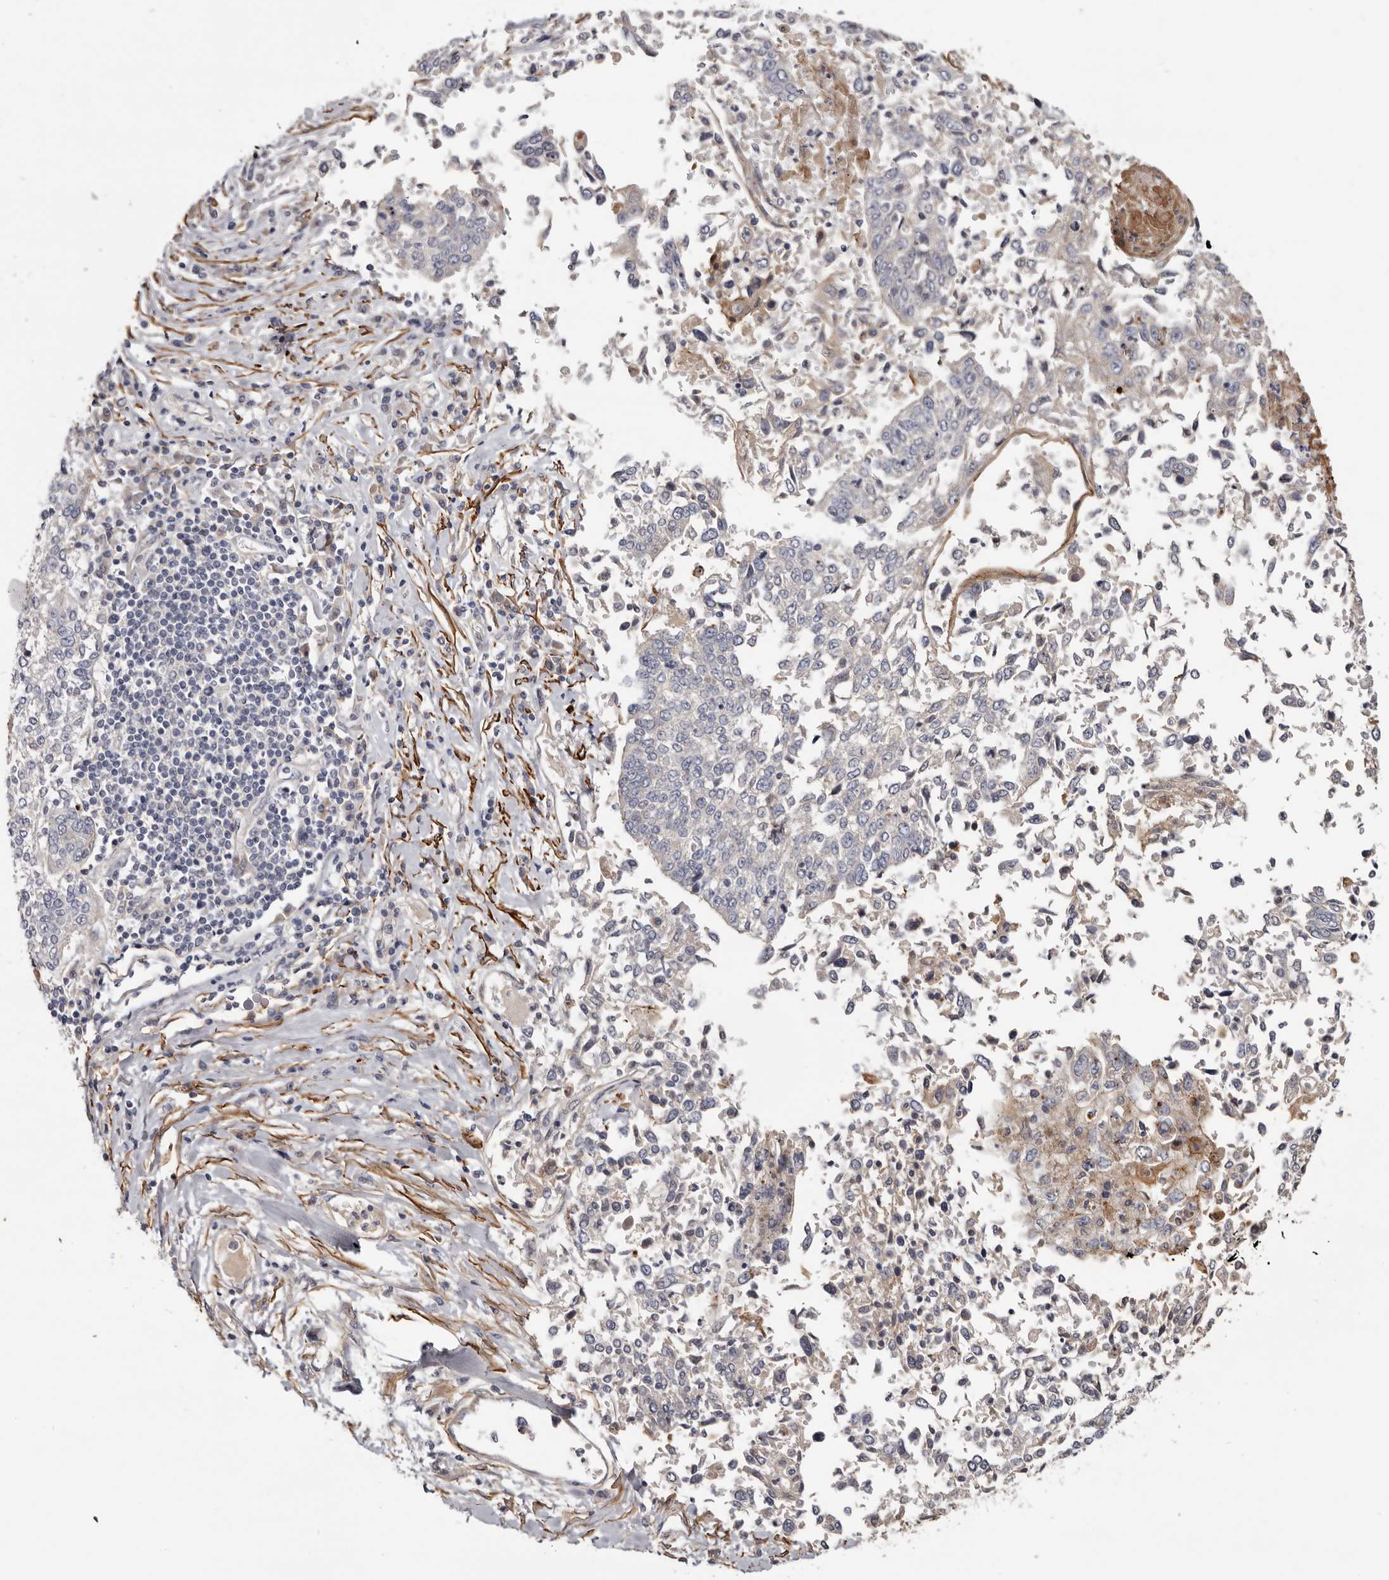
{"staining": {"intensity": "negative", "quantity": "none", "location": "none"}, "tissue": "lung cancer", "cell_type": "Tumor cells", "image_type": "cancer", "snomed": [{"axis": "morphology", "description": "Normal tissue, NOS"}, {"axis": "morphology", "description": "Squamous cell carcinoma, NOS"}, {"axis": "topography", "description": "Cartilage tissue"}, {"axis": "topography", "description": "Lung"}, {"axis": "topography", "description": "Peripheral nerve tissue"}], "caption": "Immunohistochemistry photomicrograph of neoplastic tissue: human lung cancer (squamous cell carcinoma) stained with DAB reveals no significant protein staining in tumor cells.", "gene": "CGN", "patient": {"sex": "female", "age": 49}}